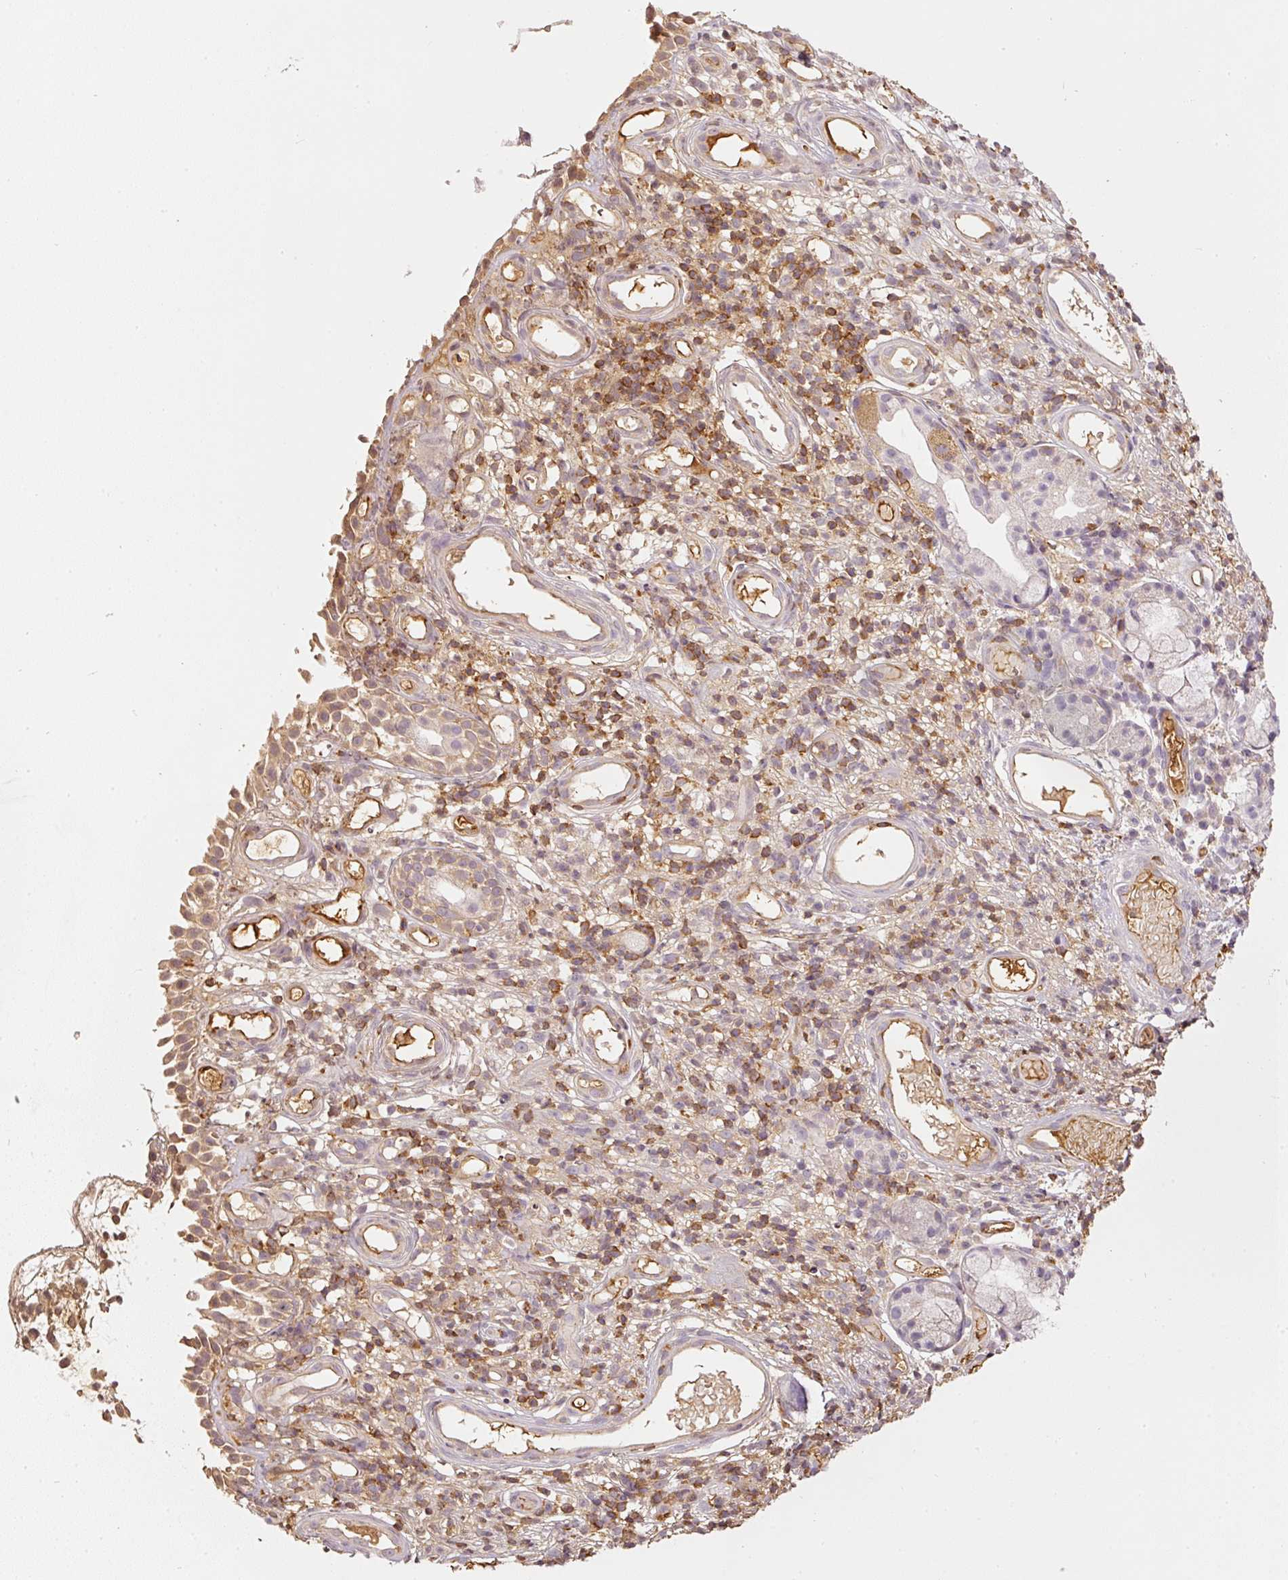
{"staining": {"intensity": "weak", "quantity": ">75%", "location": "cytoplasmic/membranous"}, "tissue": "nasopharynx", "cell_type": "Respiratory epithelial cells", "image_type": "normal", "snomed": [{"axis": "morphology", "description": "Normal tissue, NOS"}, {"axis": "morphology", "description": "Inflammation, NOS"}, {"axis": "topography", "description": "Nasopharynx"}], "caption": "High-magnification brightfield microscopy of unremarkable nasopharynx stained with DAB (3,3'-diaminobenzidine) (brown) and counterstained with hematoxylin (blue). respiratory epithelial cells exhibit weak cytoplasmic/membranous expression is identified in approximately>75% of cells. (DAB = brown stain, brightfield microscopy at high magnification).", "gene": "EVL", "patient": {"sex": "male", "age": 54}}